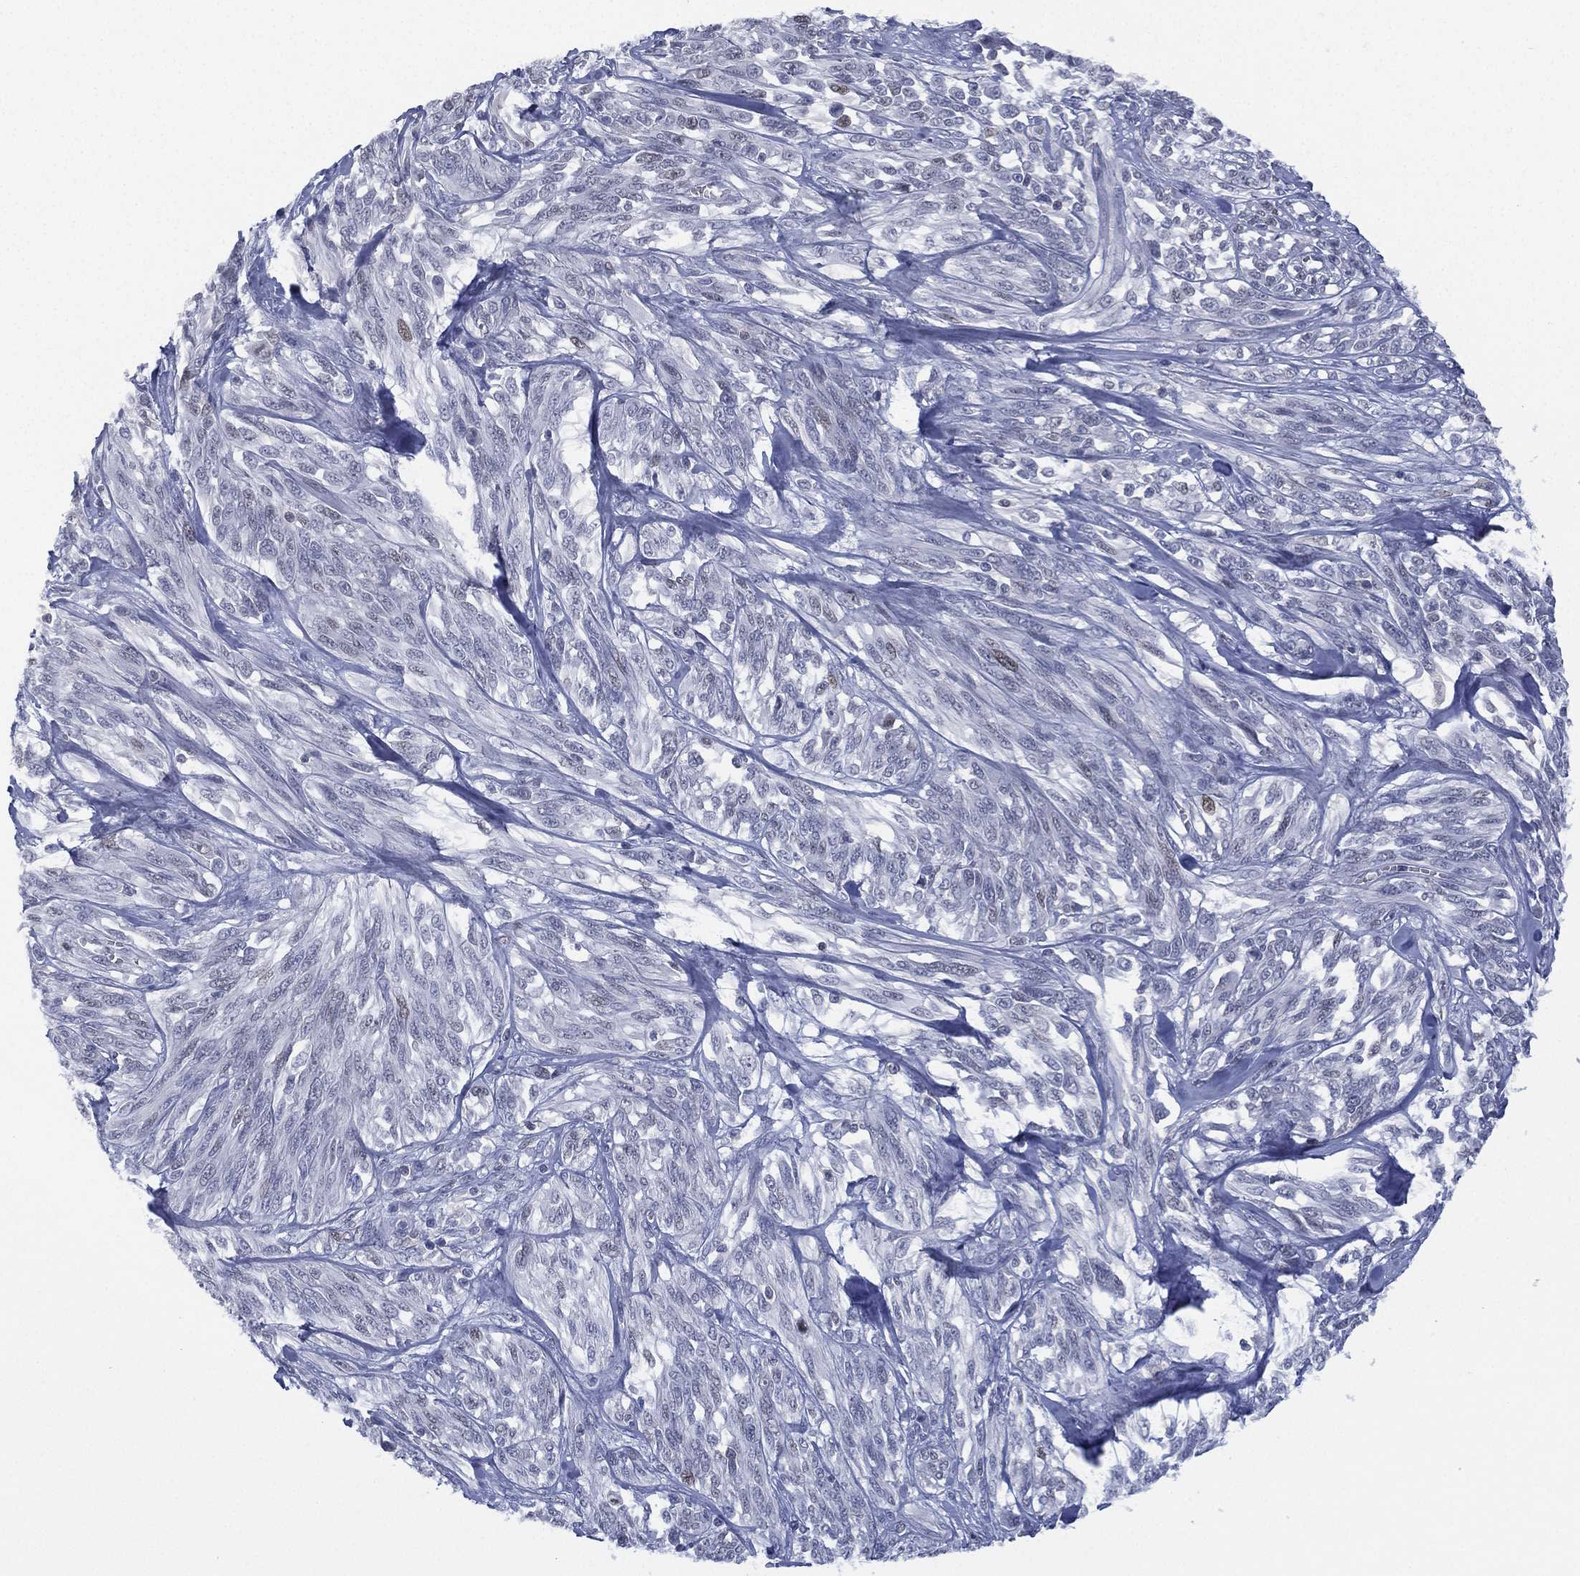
{"staining": {"intensity": "negative", "quantity": "none", "location": "none"}, "tissue": "melanoma", "cell_type": "Tumor cells", "image_type": "cancer", "snomed": [{"axis": "morphology", "description": "Malignant melanoma, NOS"}, {"axis": "topography", "description": "Skin"}], "caption": "Melanoma was stained to show a protein in brown. There is no significant staining in tumor cells.", "gene": "ZNF711", "patient": {"sex": "female", "age": 91}}